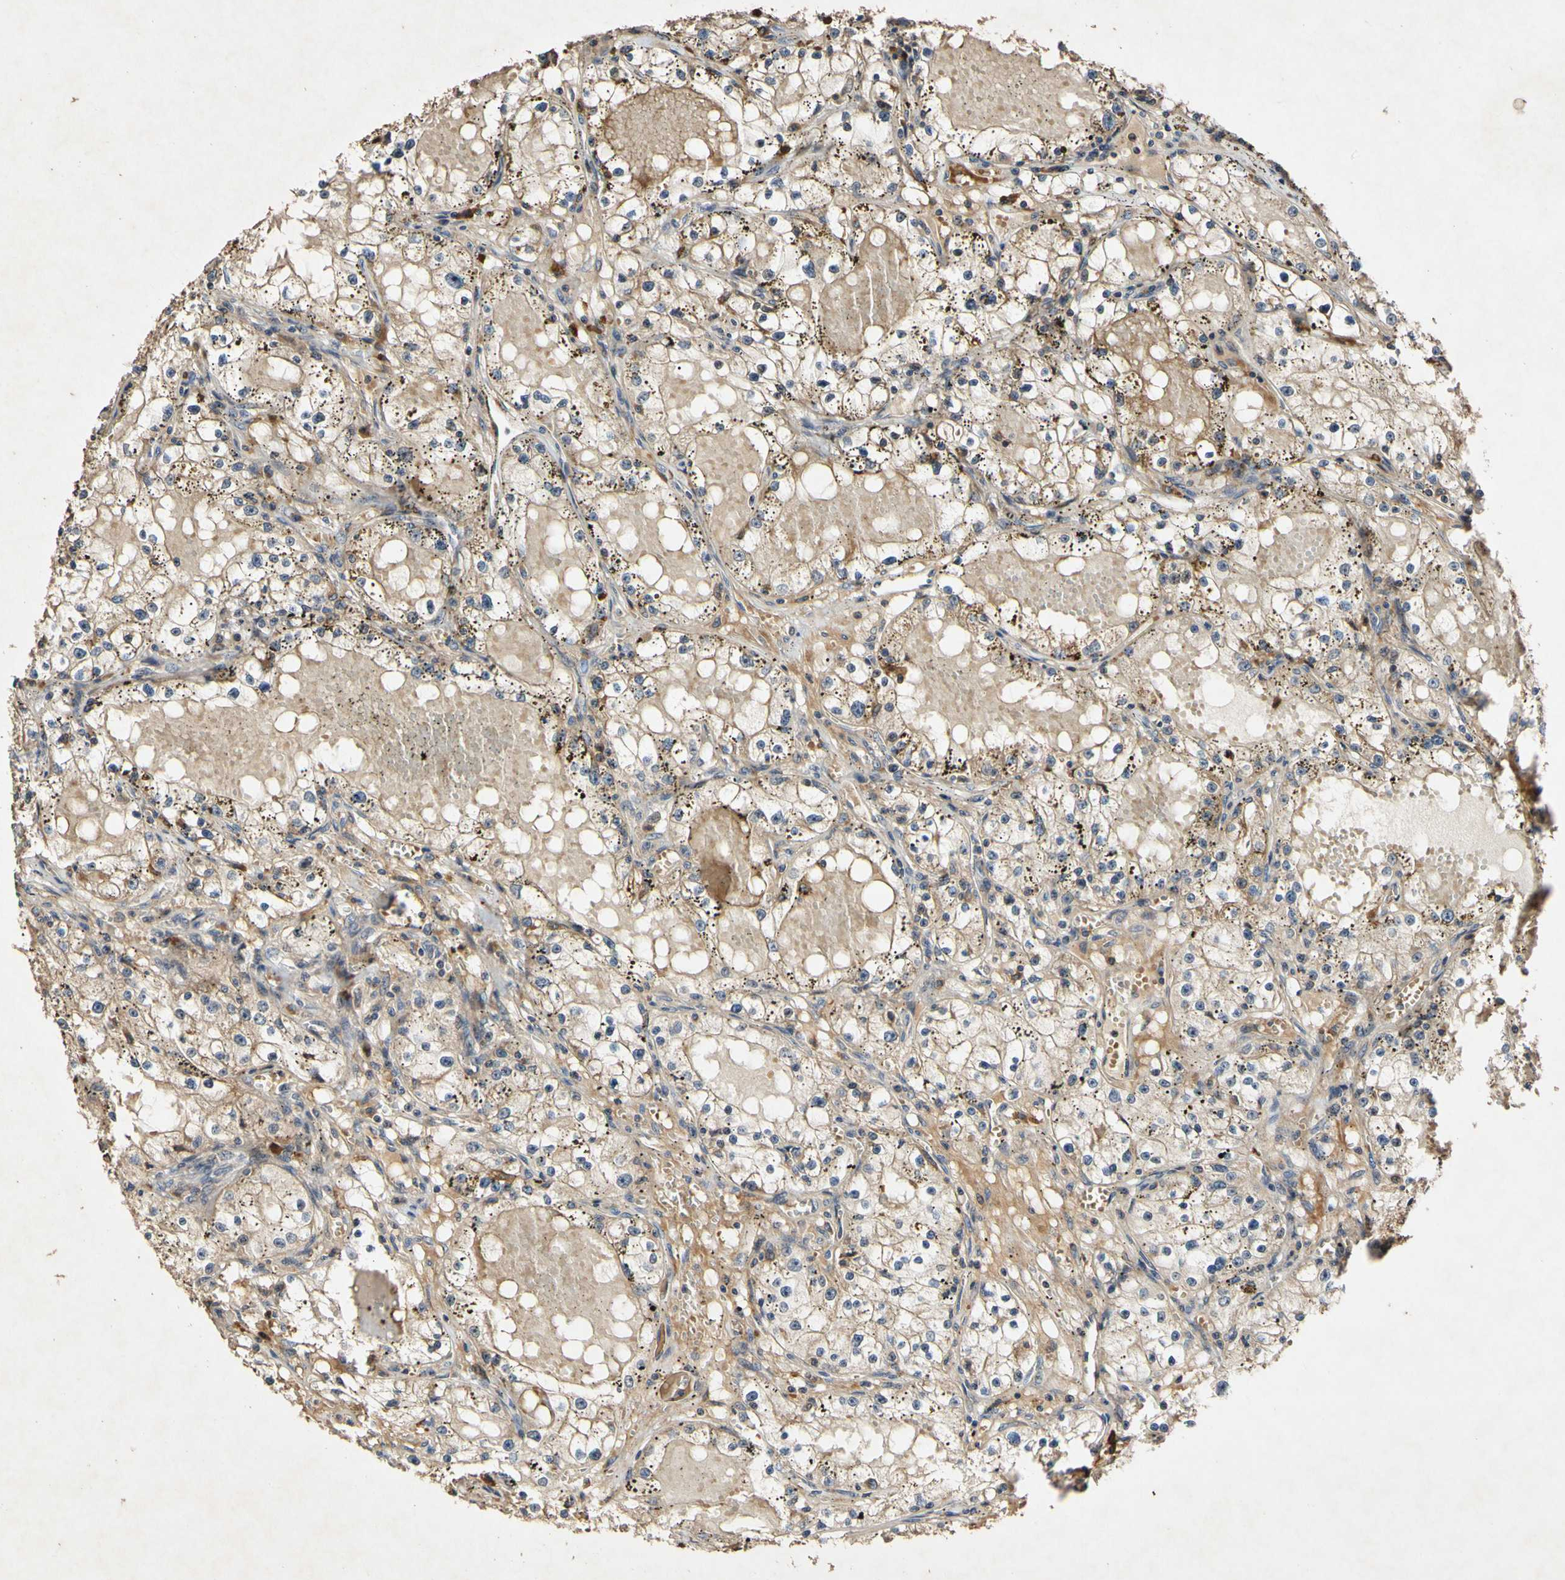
{"staining": {"intensity": "weak", "quantity": "25%-75%", "location": "cytoplasmic/membranous"}, "tissue": "renal cancer", "cell_type": "Tumor cells", "image_type": "cancer", "snomed": [{"axis": "morphology", "description": "Adenocarcinoma, NOS"}, {"axis": "topography", "description": "Kidney"}], "caption": "This image demonstrates renal adenocarcinoma stained with IHC to label a protein in brown. The cytoplasmic/membranous of tumor cells show weak positivity for the protein. Nuclei are counter-stained blue.", "gene": "PLAT", "patient": {"sex": "male", "age": 56}}